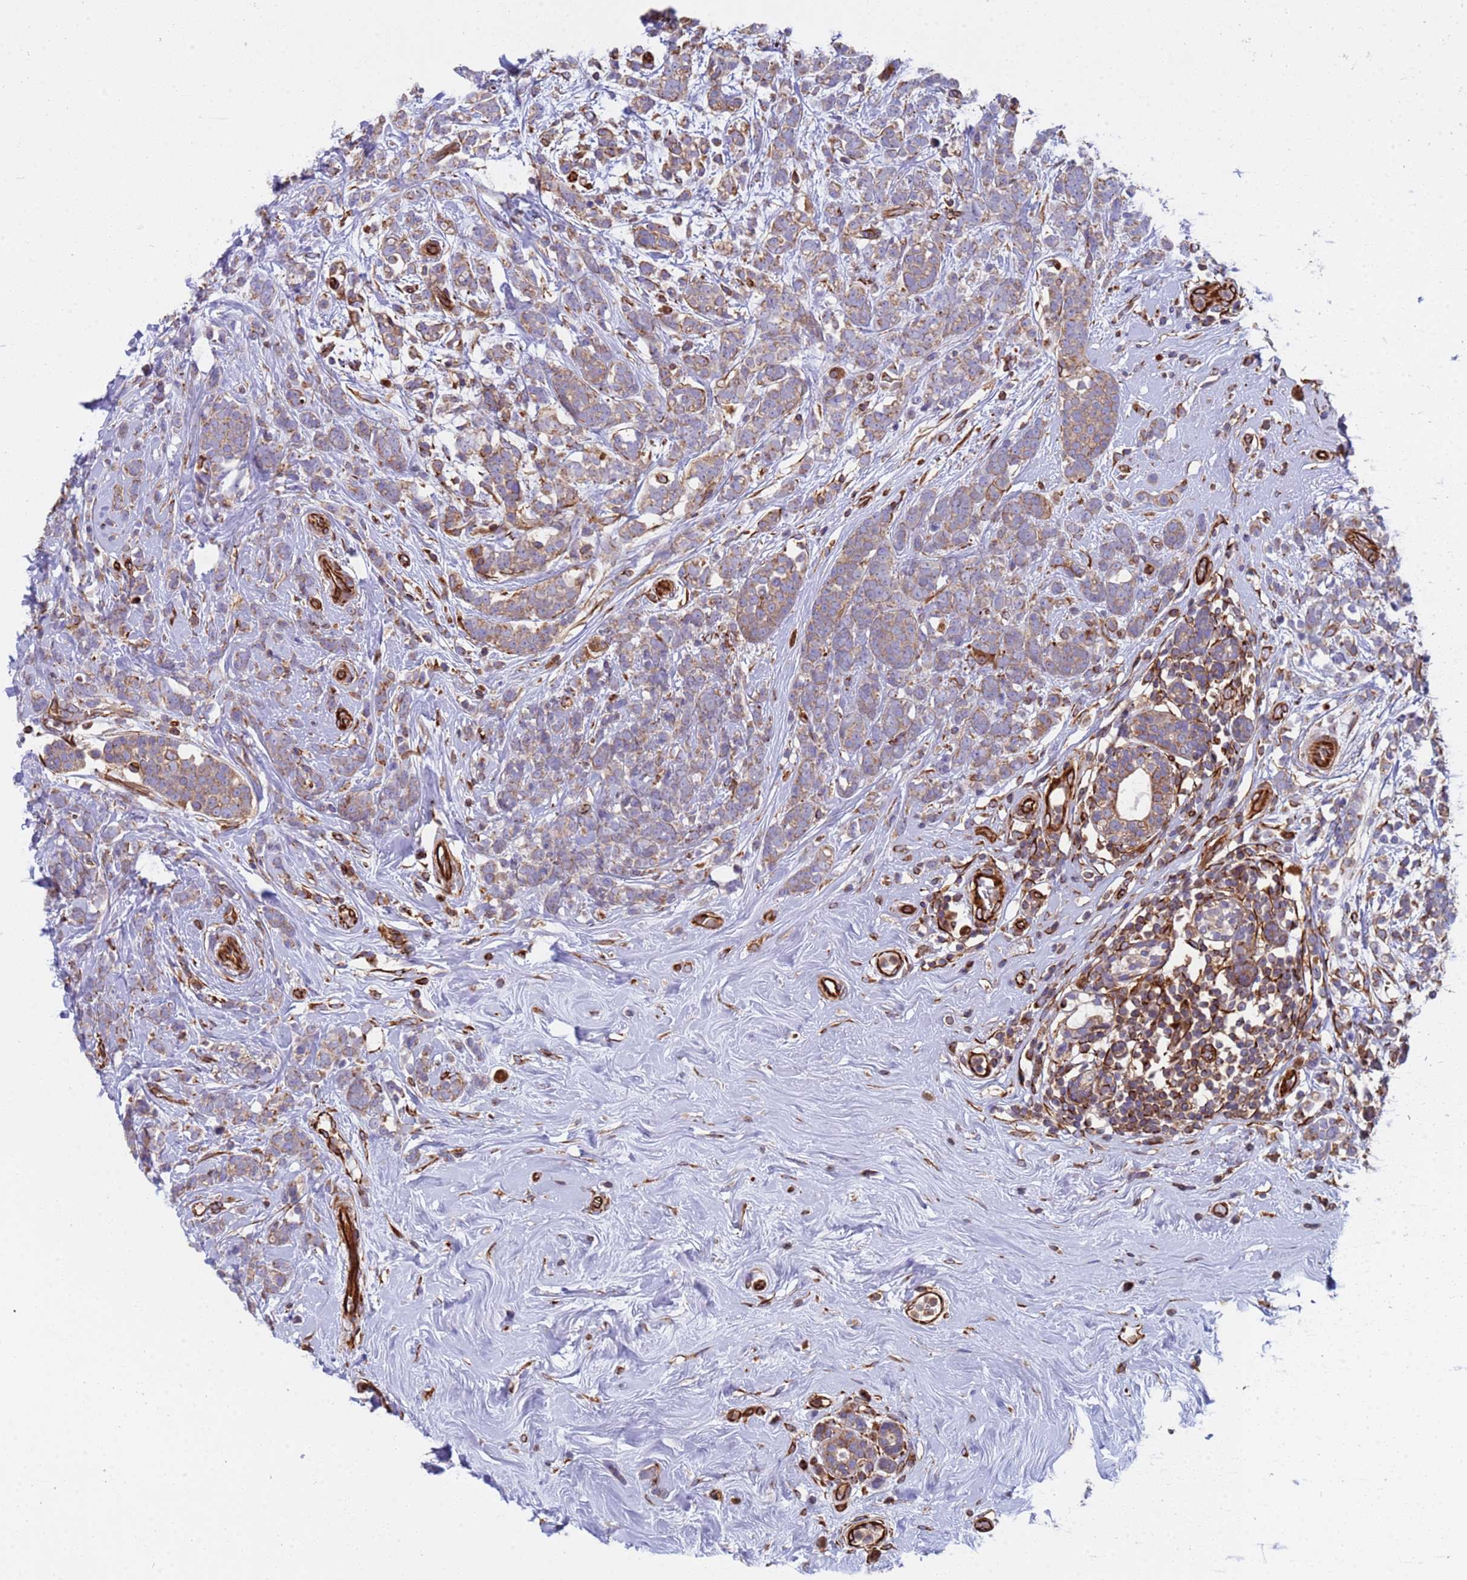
{"staining": {"intensity": "weak", "quantity": "25%-75%", "location": "cytoplasmic/membranous"}, "tissue": "breast cancer", "cell_type": "Tumor cells", "image_type": "cancer", "snomed": [{"axis": "morphology", "description": "Lobular carcinoma"}, {"axis": "topography", "description": "Breast"}], "caption": "DAB immunohistochemical staining of human breast cancer (lobular carcinoma) displays weak cytoplasmic/membranous protein staining in approximately 25%-75% of tumor cells.", "gene": "NUDT12", "patient": {"sex": "female", "age": 58}}